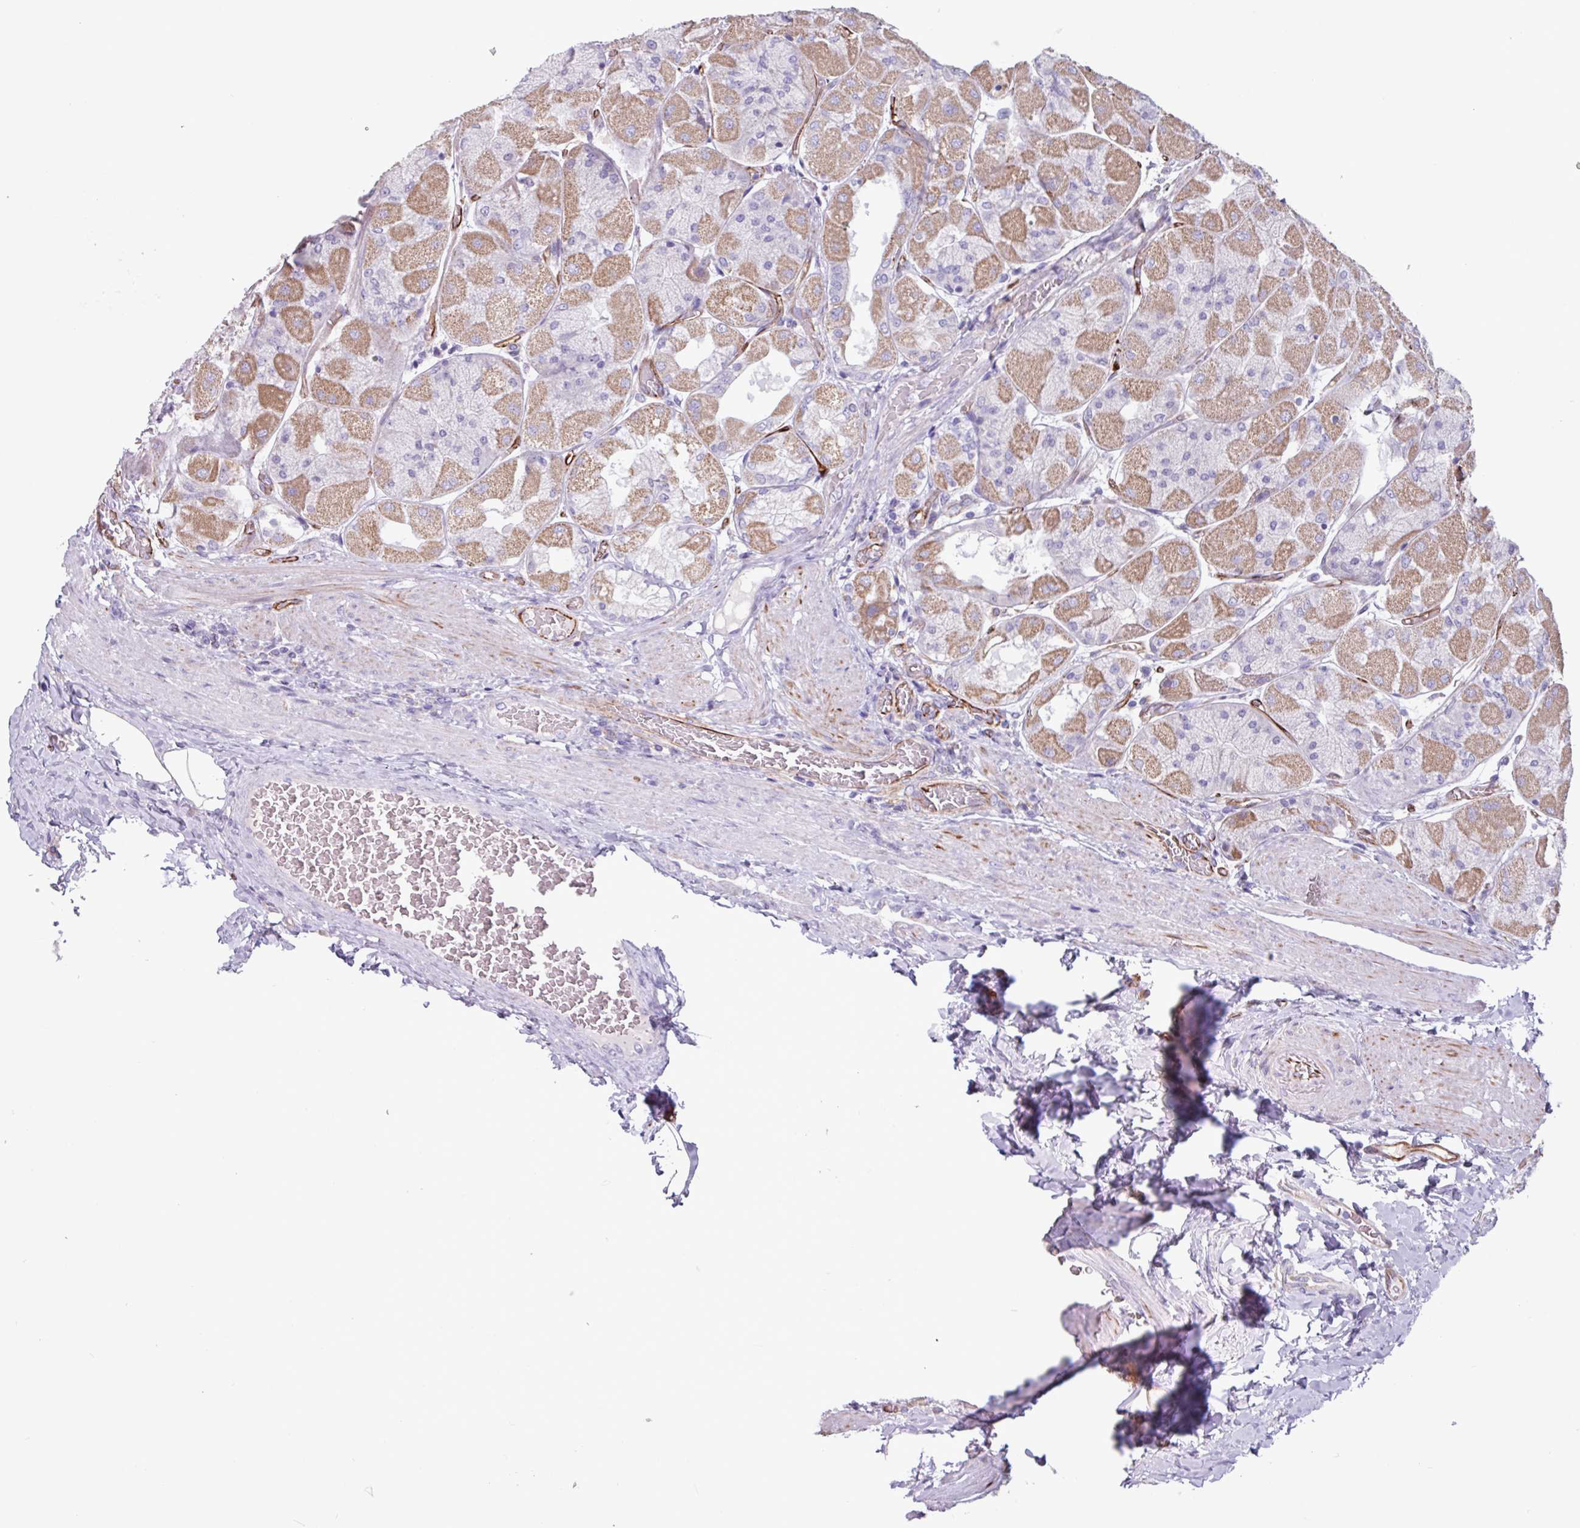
{"staining": {"intensity": "moderate", "quantity": "25%-75%", "location": "cytoplasmic/membranous"}, "tissue": "stomach", "cell_type": "Glandular cells", "image_type": "normal", "snomed": [{"axis": "morphology", "description": "Normal tissue, NOS"}, {"axis": "topography", "description": "Stomach"}], "caption": "Approximately 25%-75% of glandular cells in normal stomach demonstrate moderate cytoplasmic/membranous protein staining as visualized by brown immunohistochemical staining.", "gene": "BTD", "patient": {"sex": "female", "age": 61}}